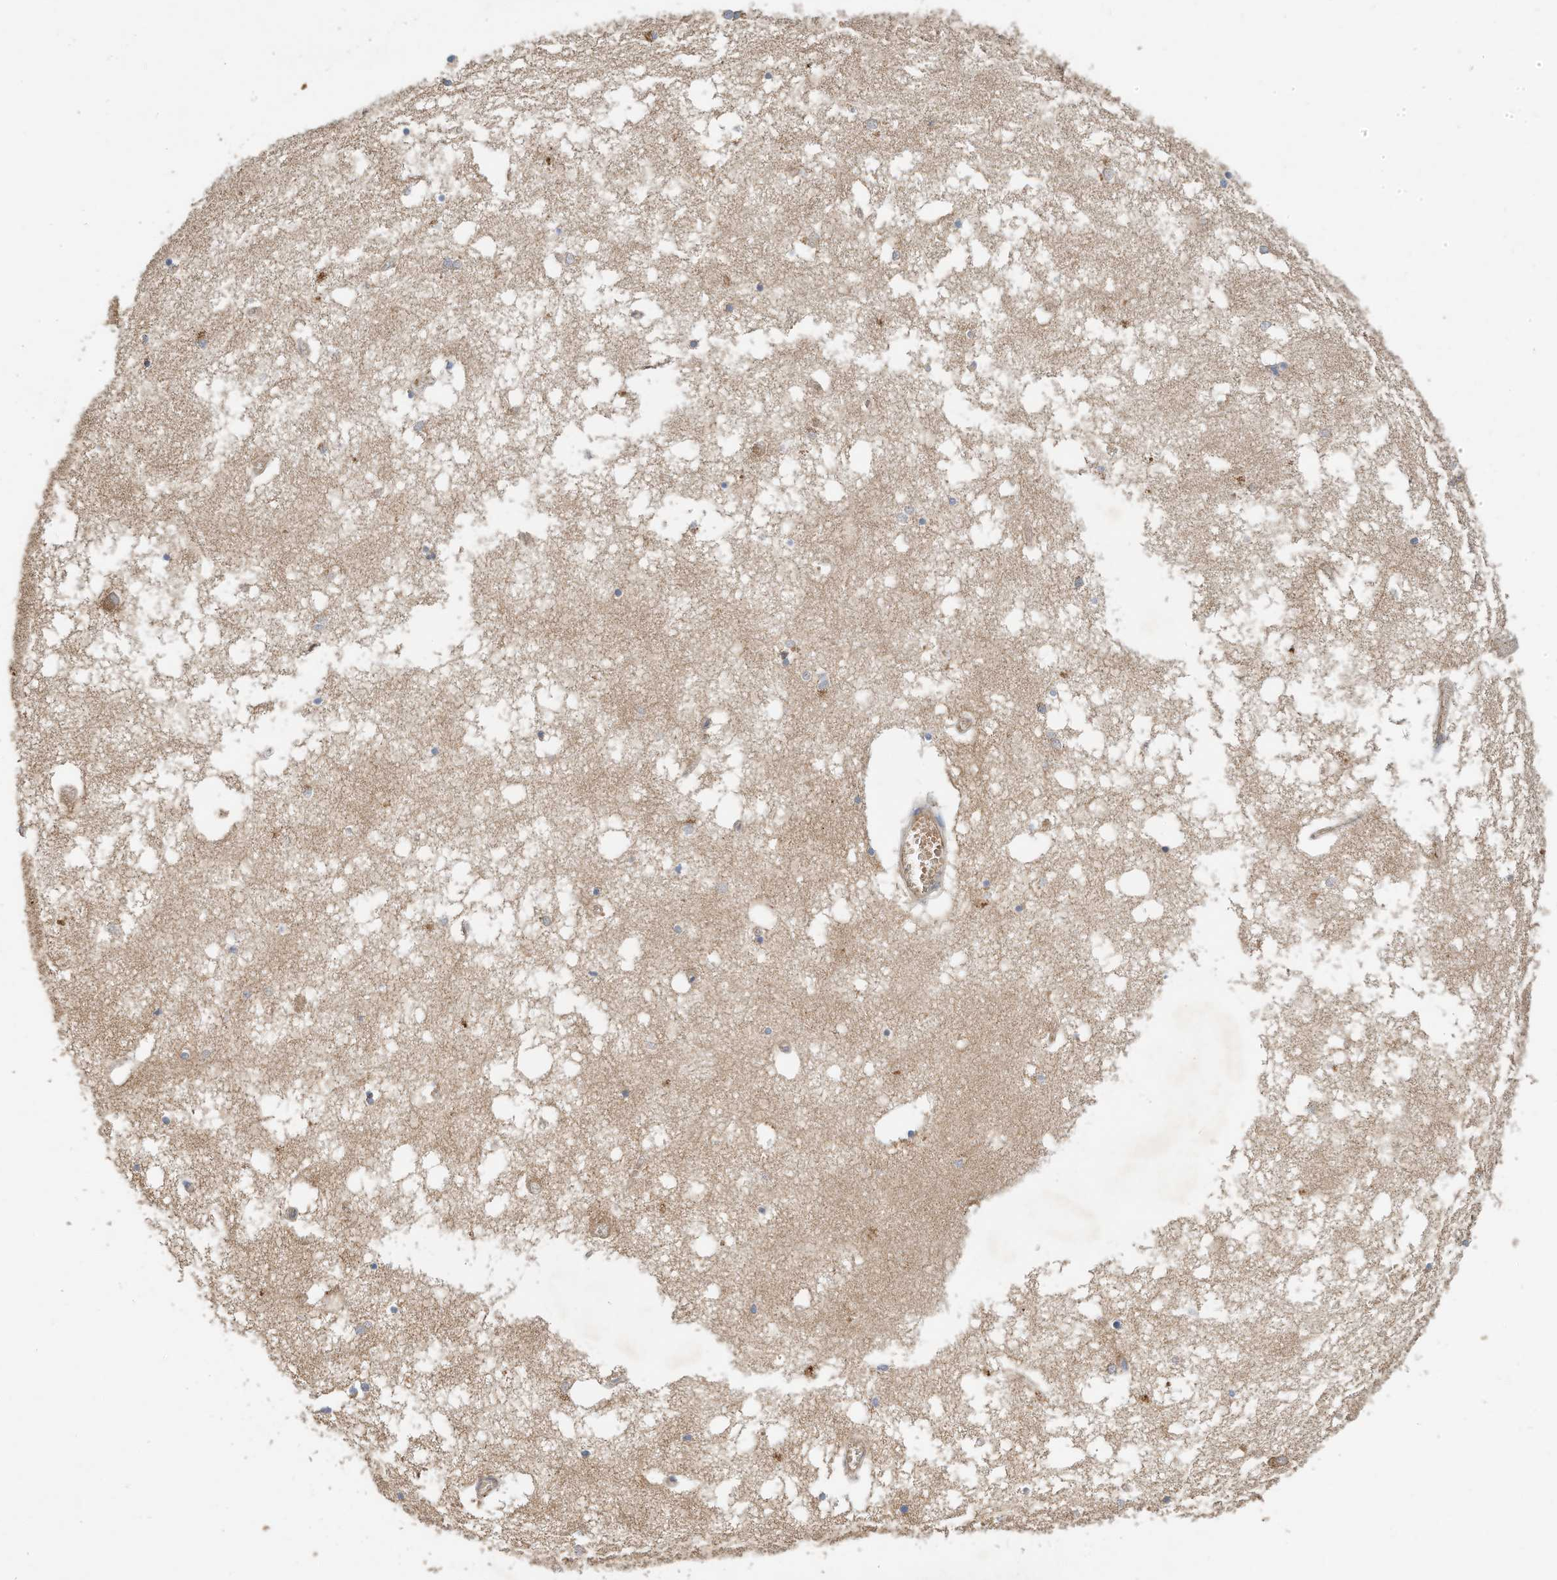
{"staining": {"intensity": "moderate", "quantity": "<25%", "location": "cytoplasmic/membranous"}, "tissue": "hippocampus", "cell_type": "Glial cells", "image_type": "normal", "snomed": [{"axis": "morphology", "description": "Normal tissue, NOS"}, {"axis": "topography", "description": "Hippocampus"}], "caption": "IHC photomicrograph of normal hippocampus: human hippocampus stained using immunohistochemistry displays low levels of moderate protein expression localized specifically in the cytoplasmic/membranous of glial cells, appearing as a cytoplasmic/membranous brown color.", "gene": "CPAMD8", "patient": {"sex": "male", "age": 70}}